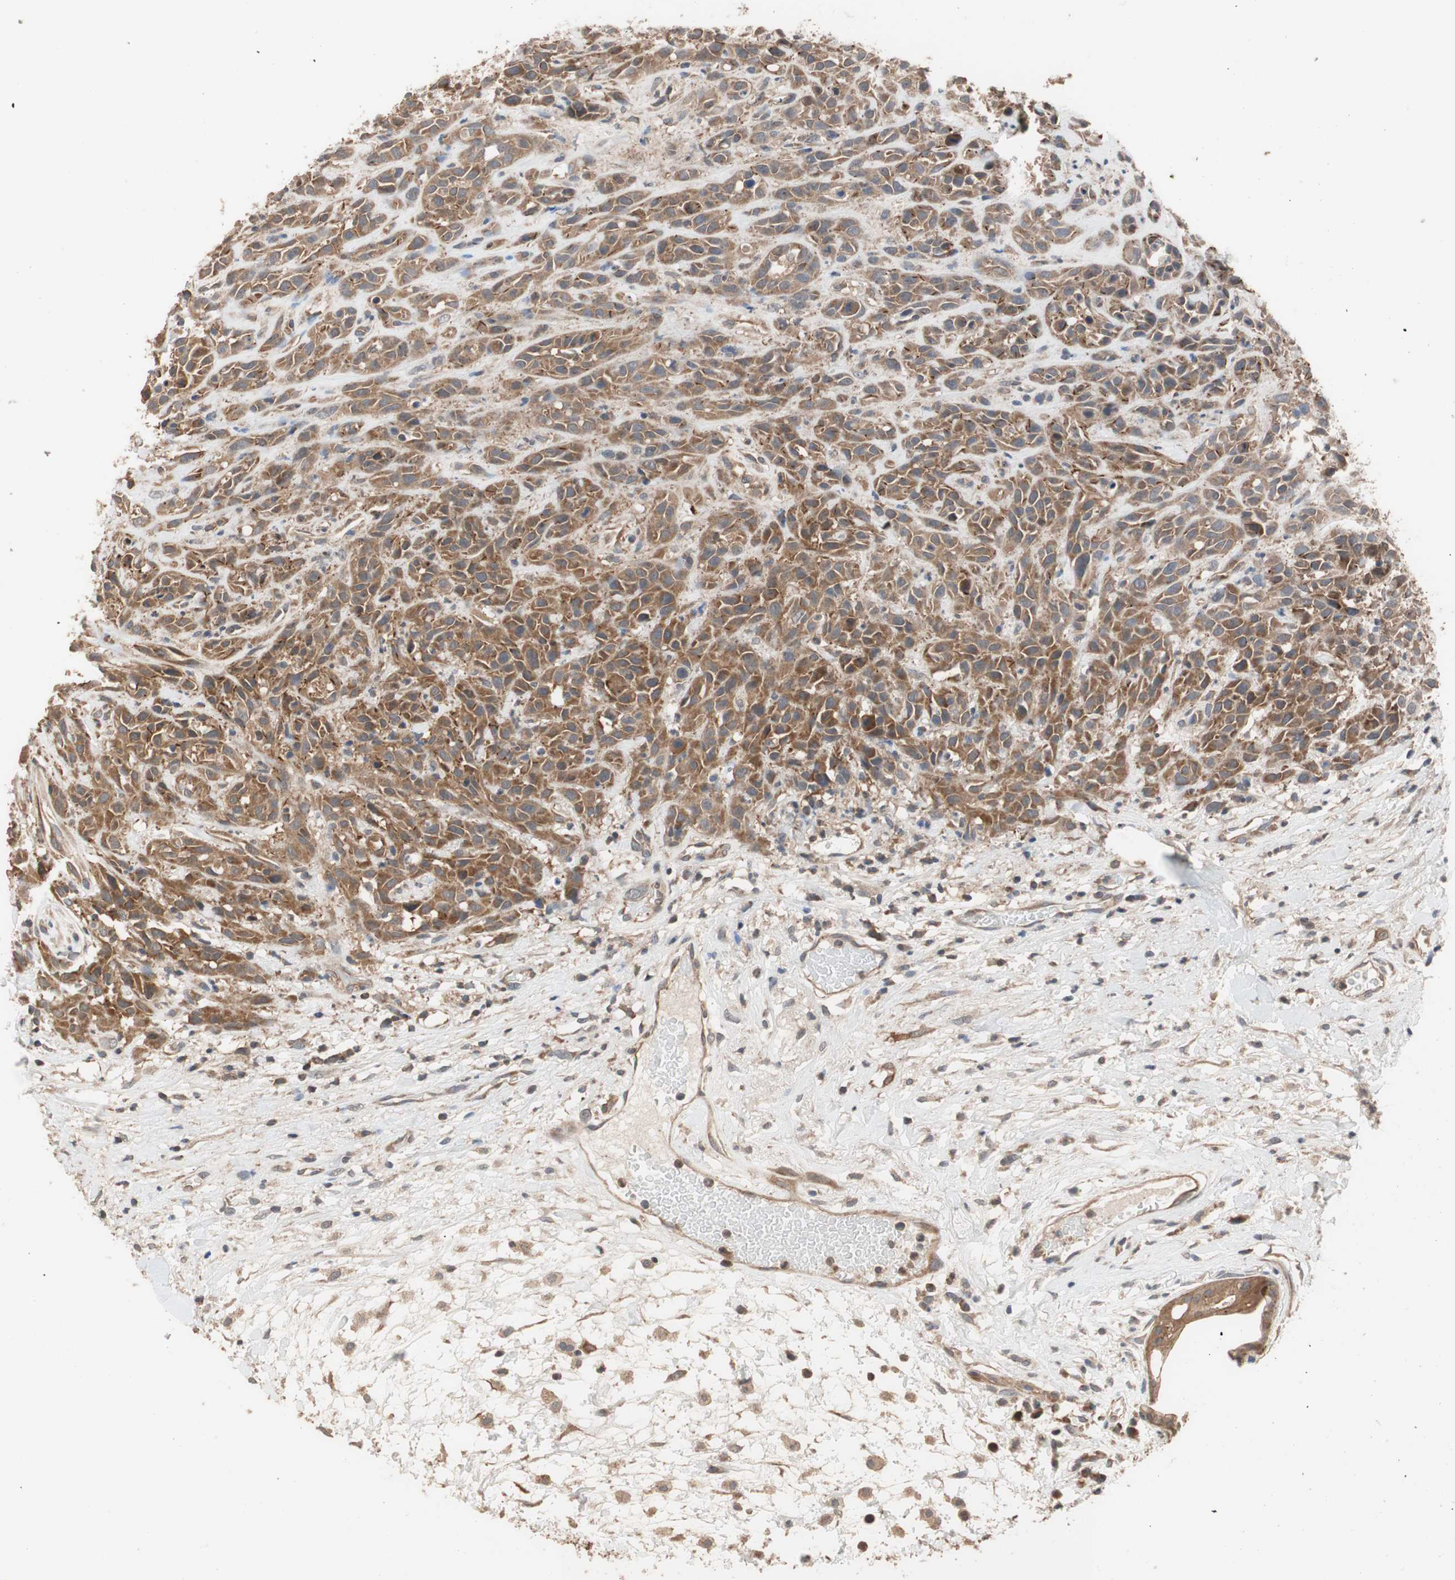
{"staining": {"intensity": "strong", "quantity": ">75%", "location": "cytoplasmic/membranous"}, "tissue": "head and neck cancer", "cell_type": "Tumor cells", "image_type": "cancer", "snomed": [{"axis": "morphology", "description": "Normal tissue, NOS"}, {"axis": "morphology", "description": "Squamous cell carcinoma, NOS"}, {"axis": "topography", "description": "Cartilage tissue"}, {"axis": "topography", "description": "Head-Neck"}], "caption": "This image demonstrates immunohistochemistry (IHC) staining of squamous cell carcinoma (head and neck), with high strong cytoplasmic/membranous staining in approximately >75% of tumor cells.", "gene": "MAP4K2", "patient": {"sex": "male", "age": 62}}